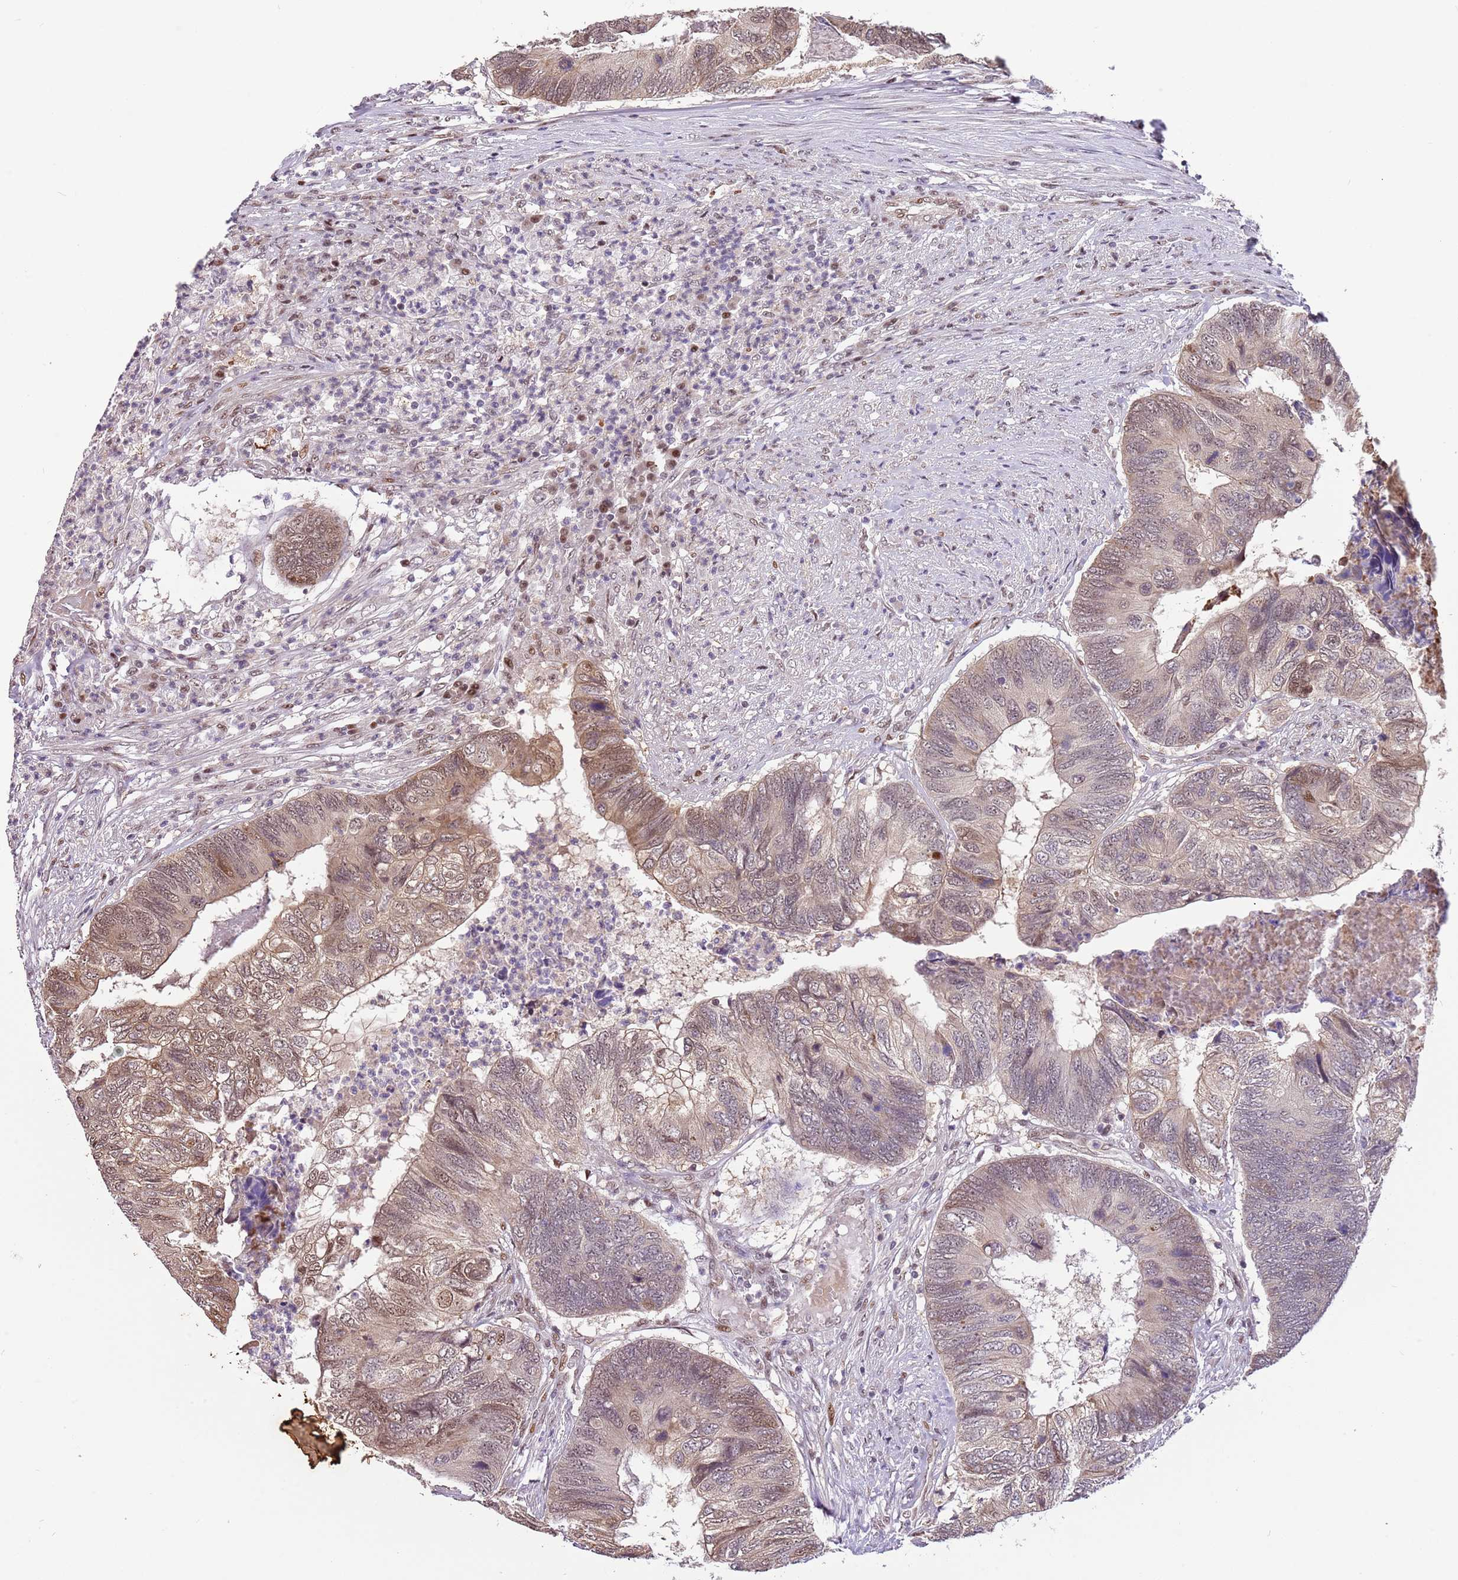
{"staining": {"intensity": "weak", "quantity": ">75%", "location": "cytoplasmic/membranous,nuclear"}, "tissue": "colorectal cancer", "cell_type": "Tumor cells", "image_type": "cancer", "snomed": [{"axis": "morphology", "description": "Adenocarcinoma, NOS"}, {"axis": "topography", "description": "Colon"}], "caption": "The immunohistochemical stain labels weak cytoplasmic/membranous and nuclear staining in tumor cells of colorectal adenocarcinoma tissue.", "gene": "RFK", "patient": {"sex": "female", "age": 67}}